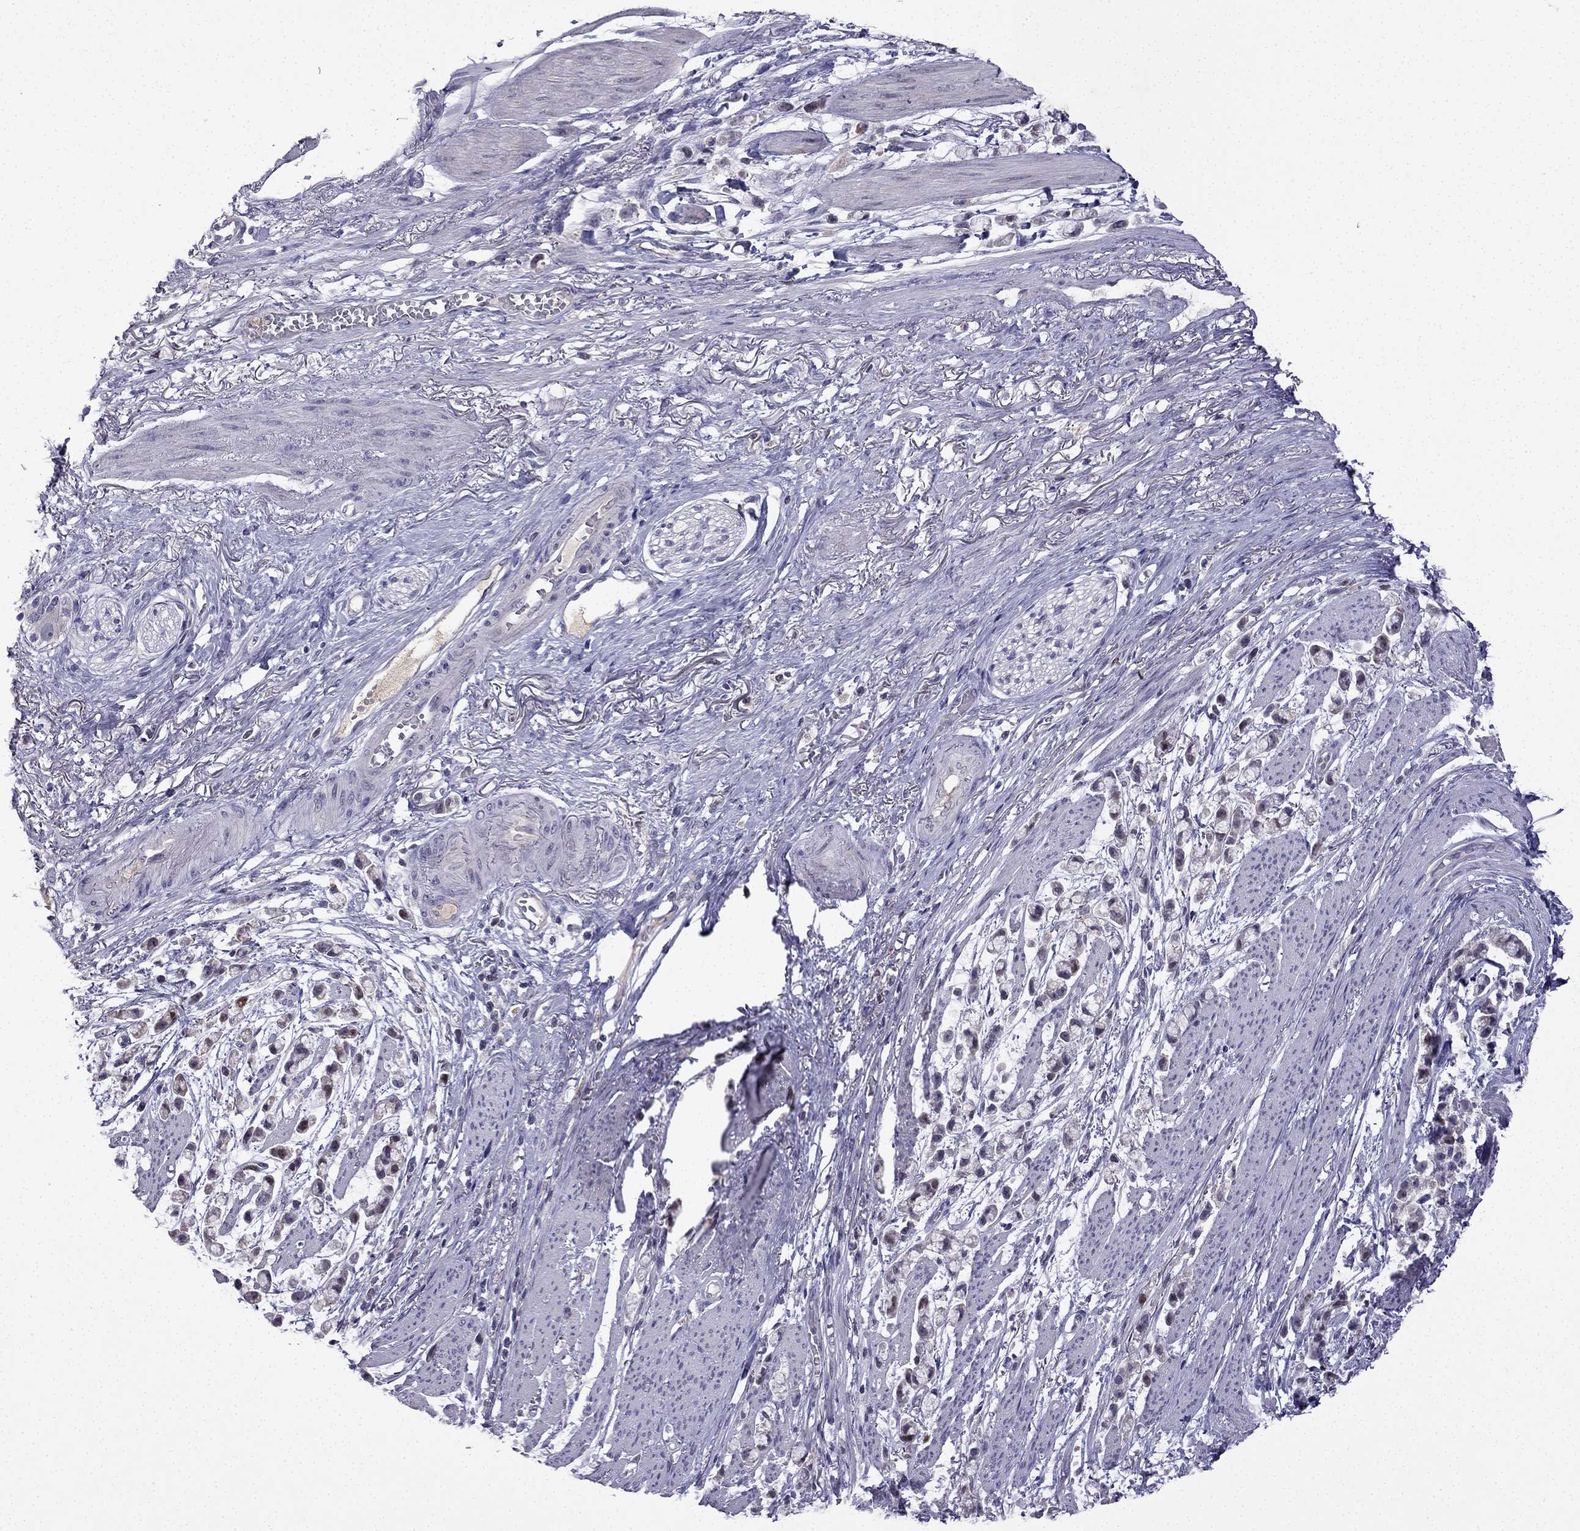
{"staining": {"intensity": "weak", "quantity": "<25%", "location": "nuclear"}, "tissue": "stomach cancer", "cell_type": "Tumor cells", "image_type": "cancer", "snomed": [{"axis": "morphology", "description": "Adenocarcinoma, NOS"}, {"axis": "topography", "description": "Stomach"}], "caption": "DAB immunohistochemical staining of human stomach cancer exhibits no significant expression in tumor cells.", "gene": "UHRF1", "patient": {"sex": "female", "age": 81}}